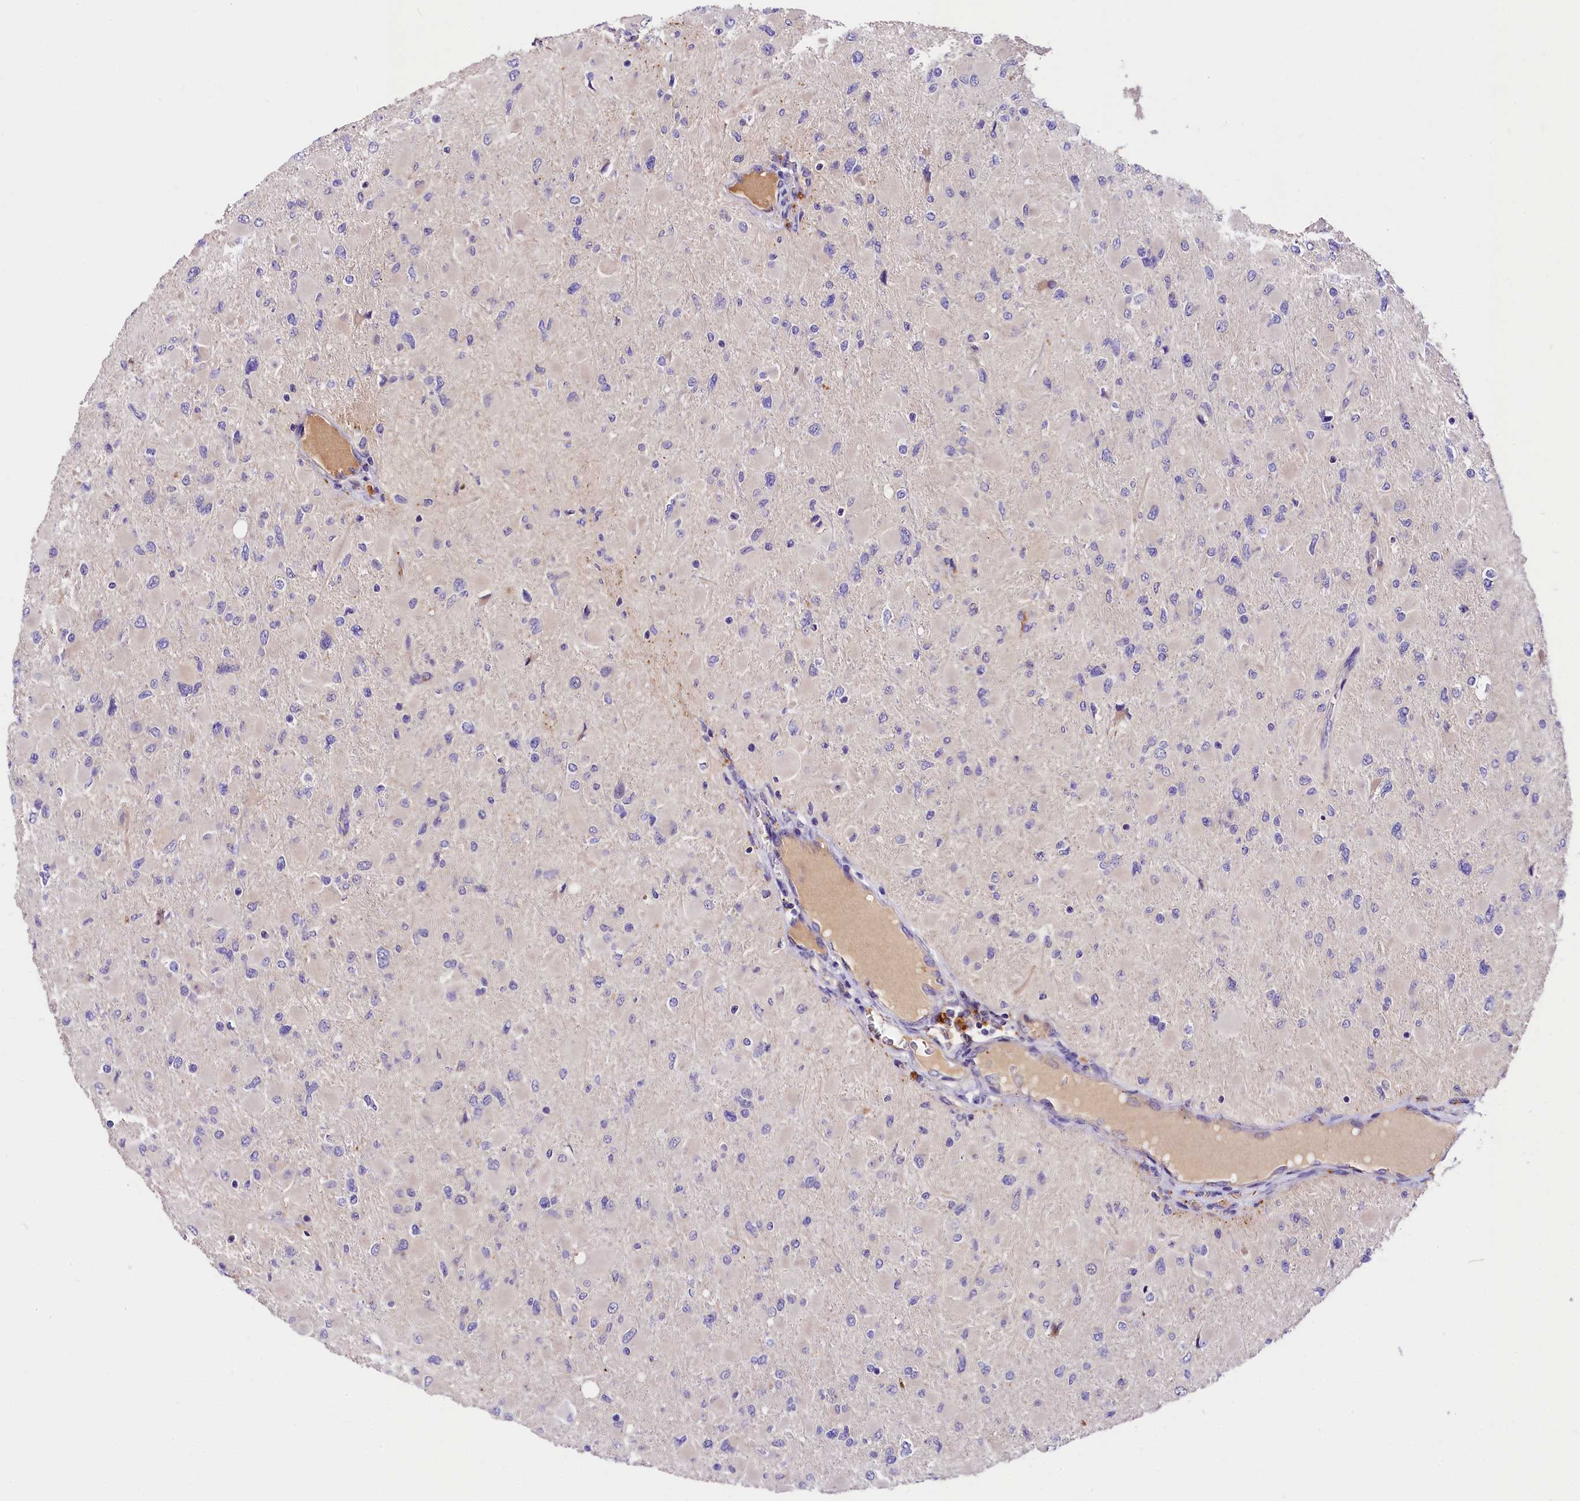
{"staining": {"intensity": "negative", "quantity": "none", "location": "none"}, "tissue": "glioma", "cell_type": "Tumor cells", "image_type": "cancer", "snomed": [{"axis": "morphology", "description": "Glioma, malignant, High grade"}, {"axis": "topography", "description": "Cerebral cortex"}], "caption": "High power microscopy image of an immunohistochemistry (IHC) micrograph of glioma, revealing no significant expression in tumor cells.", "gene": "ARMC6", "patient": {"sex": "female", "age": 36}}